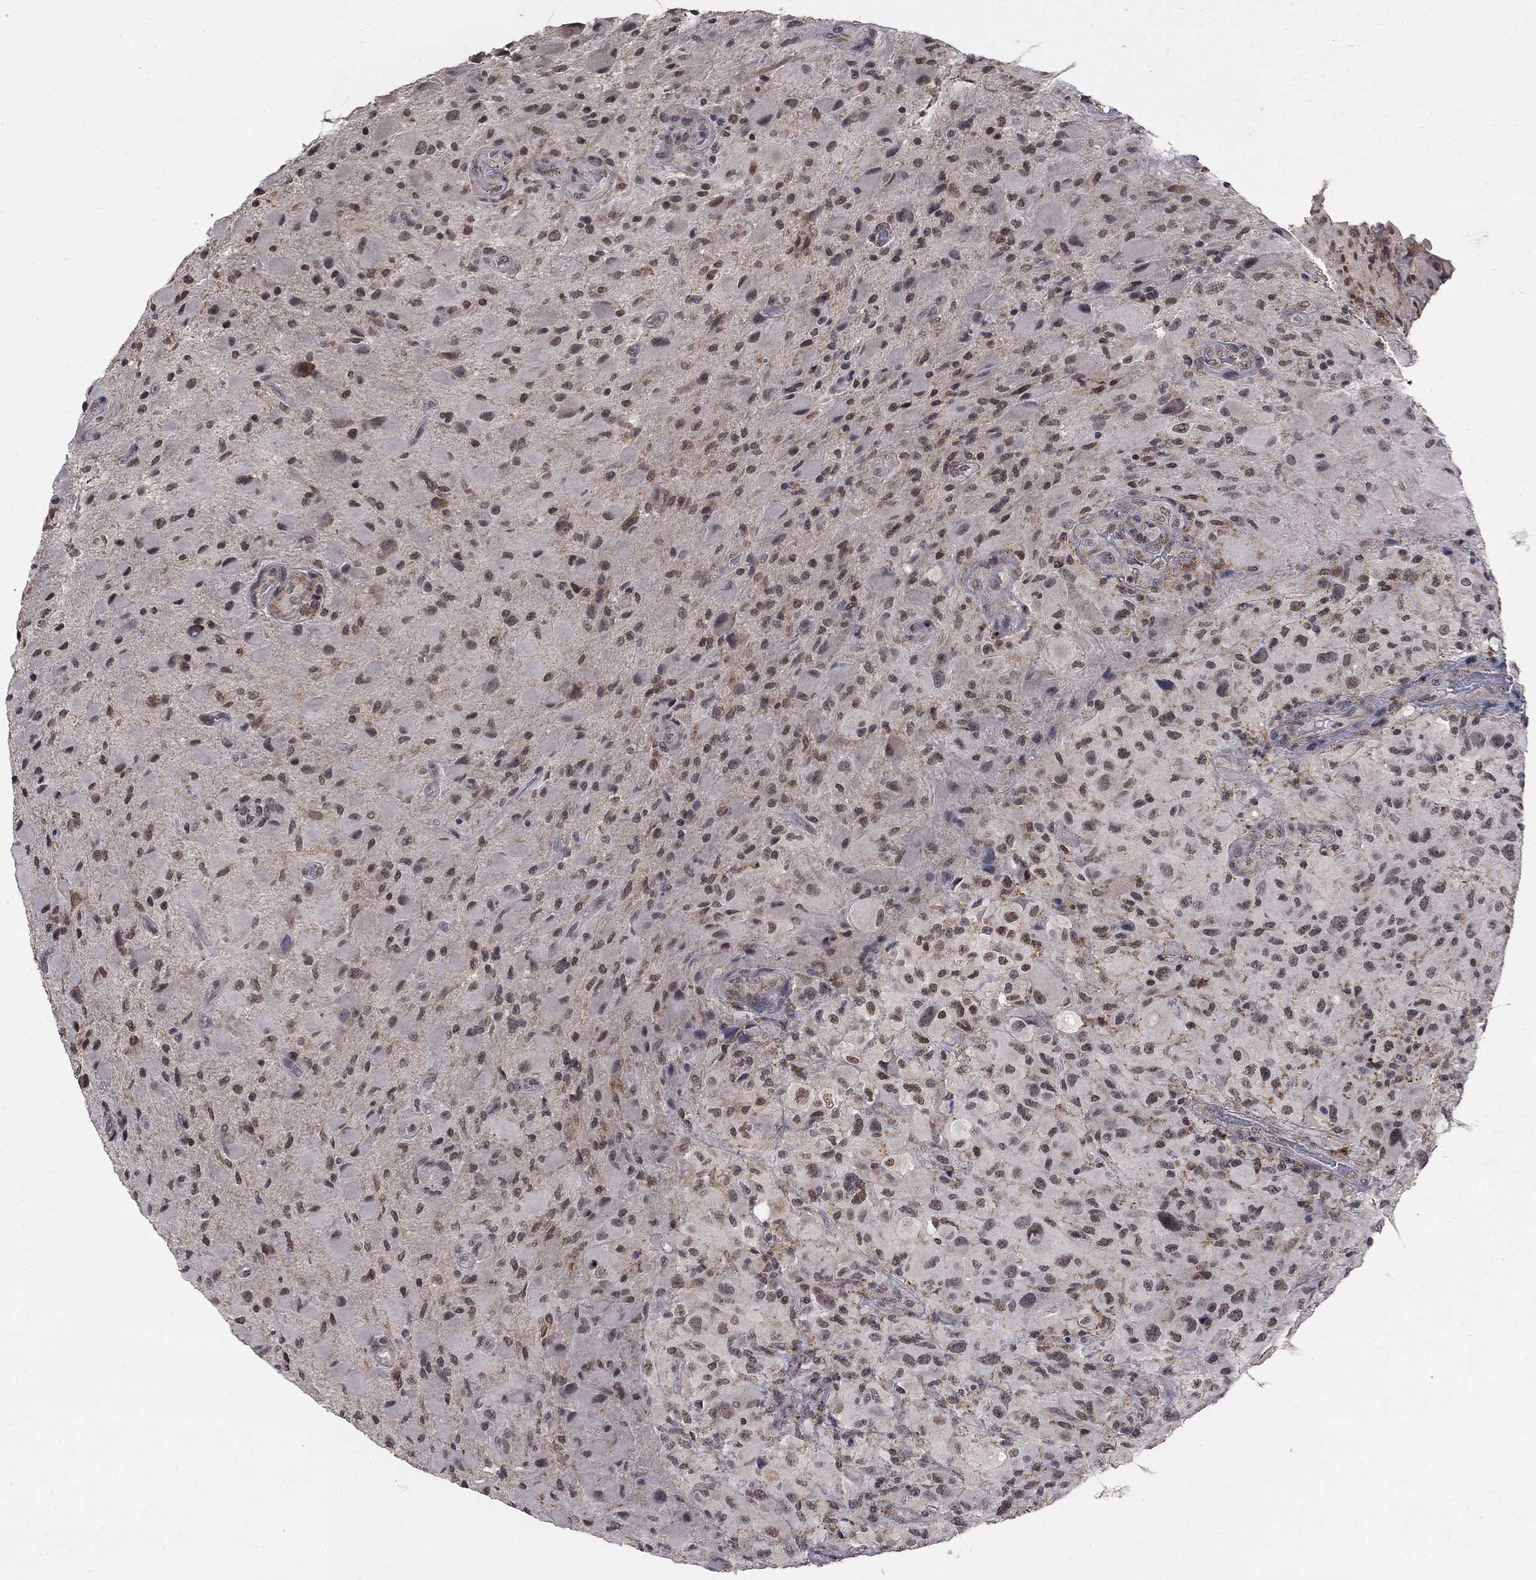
{"staining": {"intensity": "weak", "quantity": "<25%", "location": "nuclear"}, "tissue": "glioma", "cell_type": "Tumor cells", "image_type": "cancer", "snomed": [{"axis": "morphology", "description": "Glioma, malignant, High grade"}, {"axis": "topography", "description": "Cerebral cortex"}], "caption": "This micrograph is of glioma stained with IHC to label a protein in brown with the nuclei are counter-stained blue. There is no expression in tumor cells.", "gene": "GRIA3", "patient": {"sex": "male", "age": 35}}